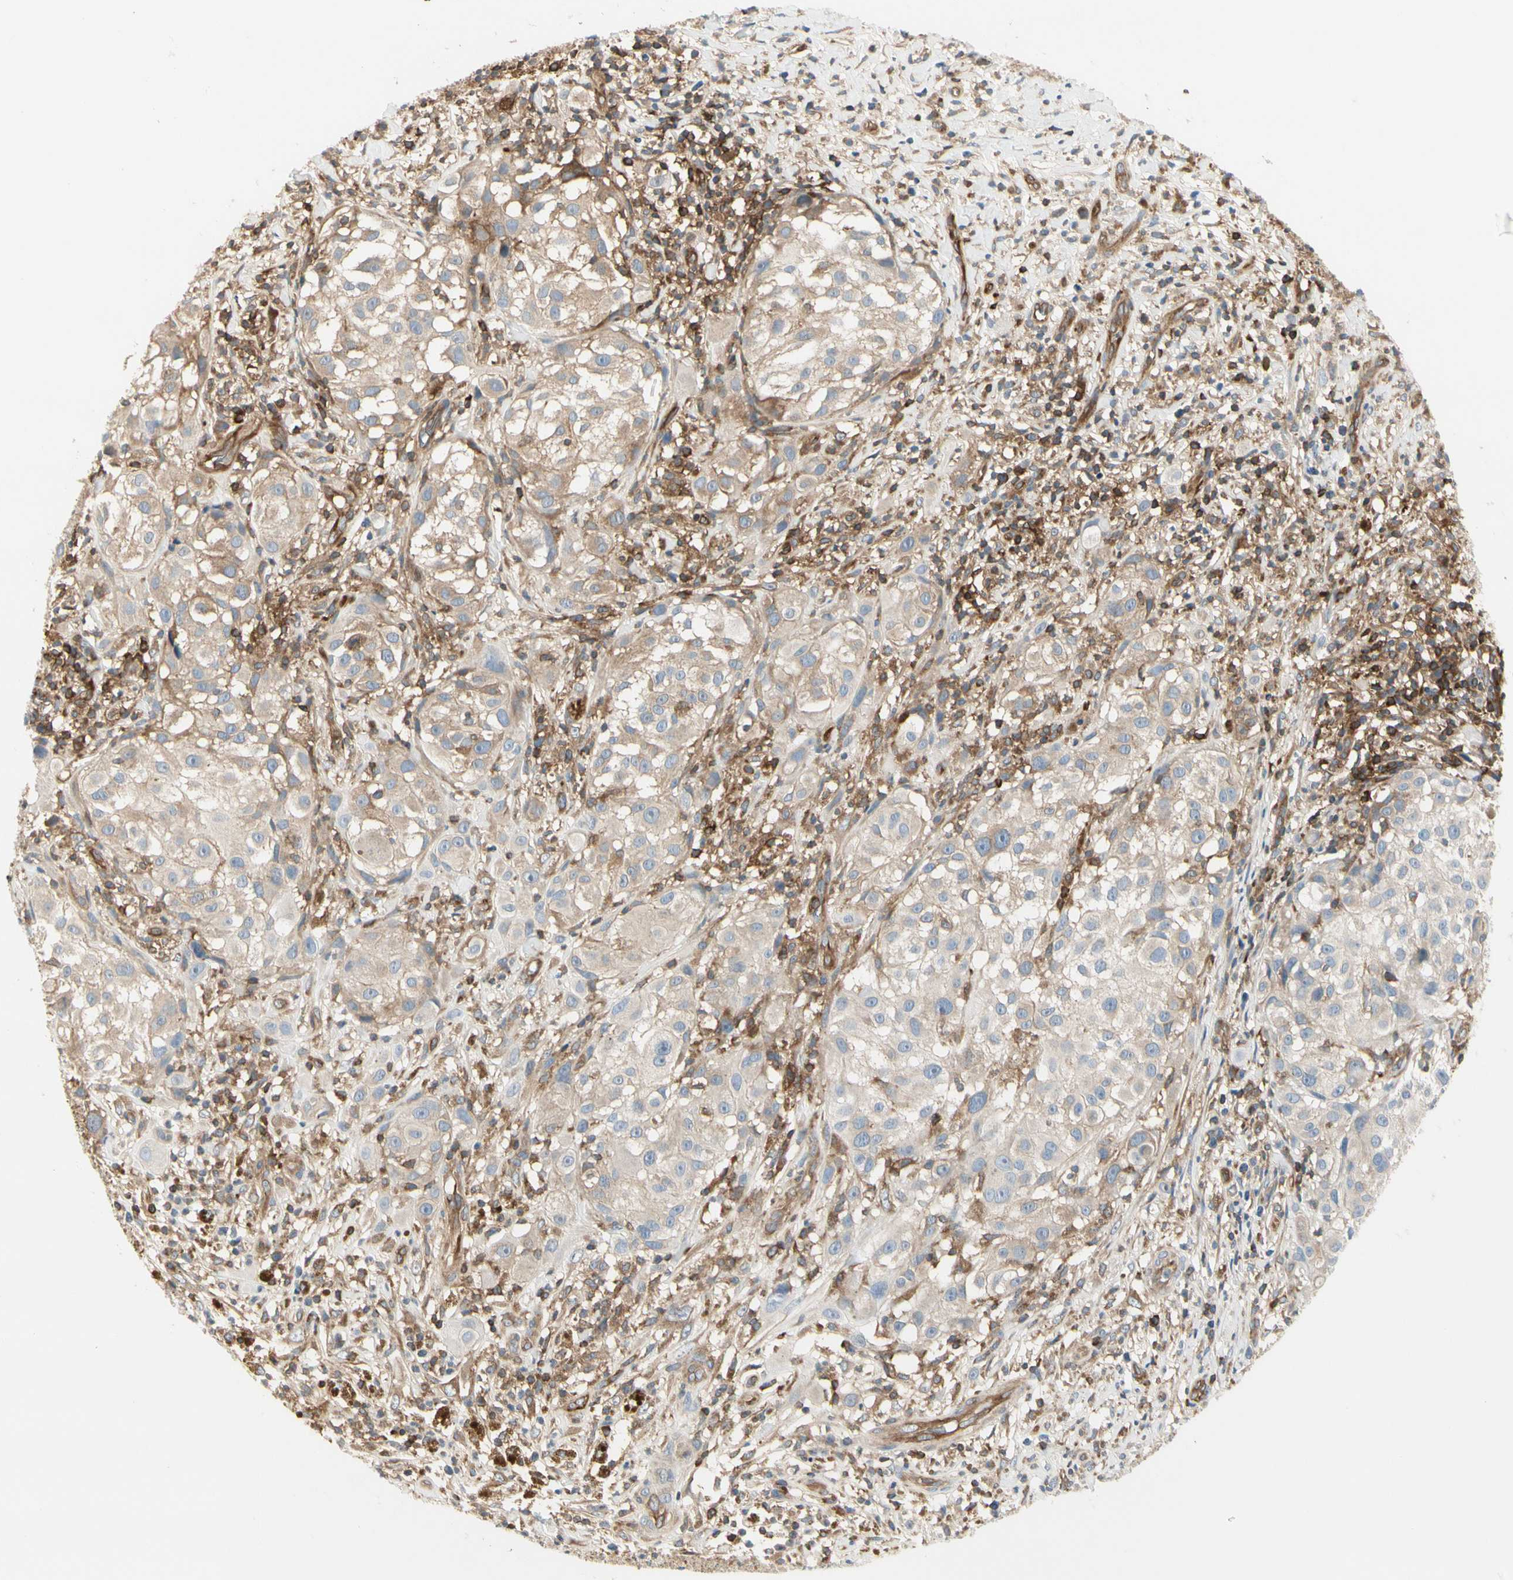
{"staining": {"intensity": "weak", "quantity": ">75%", "location": "cytoplasmic/membranous"}, "tissue": "melanoma", "cell_type": "Tumor cells", "image_type": "cancer", "snomed": [{"axis": "morphology", "description": "Necrosis, NOS"}, {"axis": "morphology", "description": "Malignant melanoma, NOS"}, {"axis": "topography", "description": "Skin"}], "caption": "High-magnification brightfield microscopy of melanoma stained with DAB (3,3'-diaminobenzidine) (brown) and counterstained with hematoxylin (blue). tumor cells exhibit weak cytoplasmic/membranous positivity is seen in approximately>75% of cells.", "gene": "NFKB2", "patient": {"sex": "female", "age": 87}}